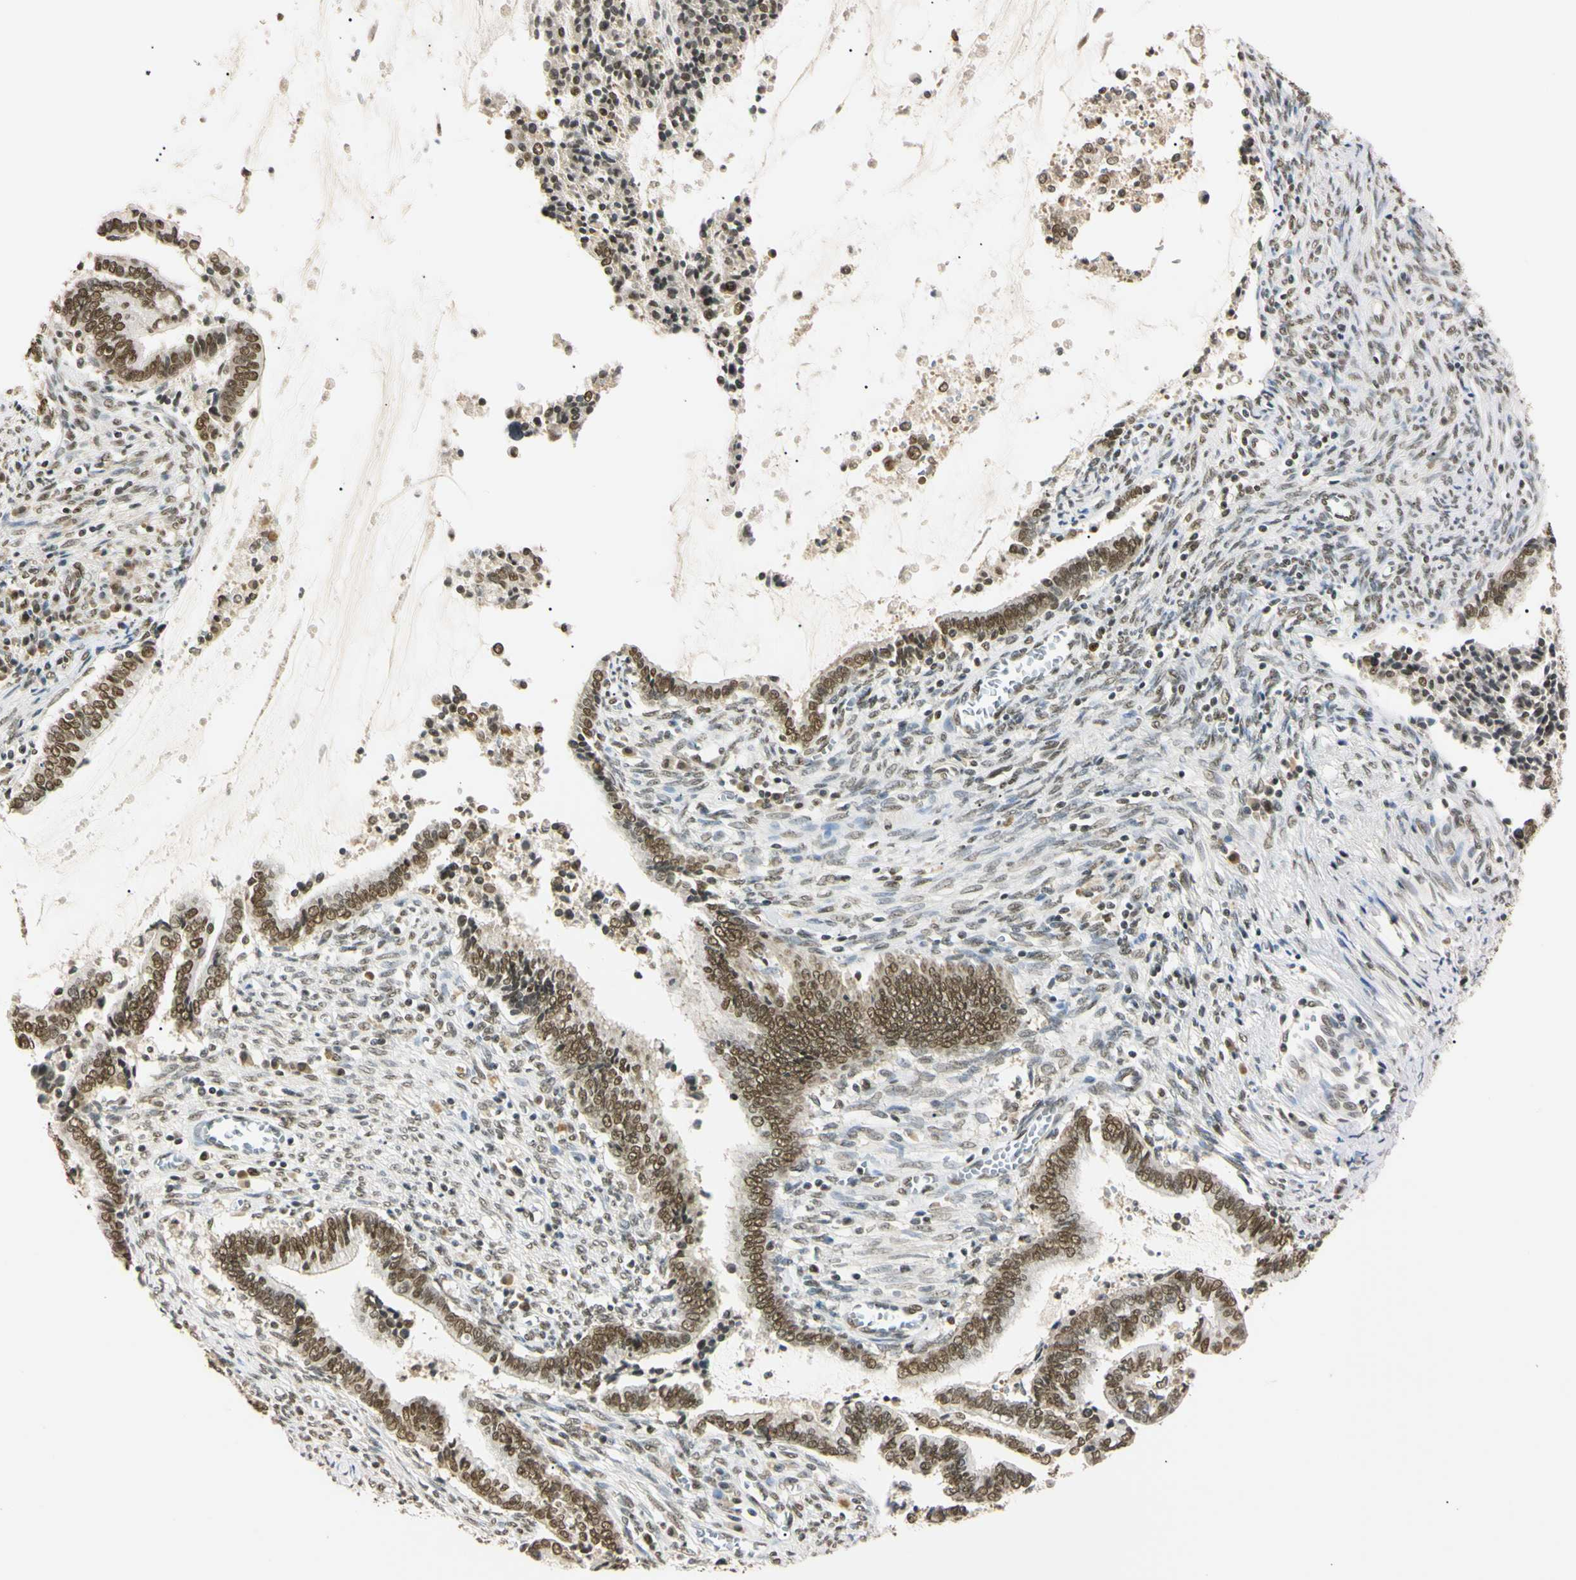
{"staining": {"intensity": "strong", "quantity": ">75%", "location": "nuclear"}, "tissue": "cervical cancer", "cell_type": "Tumor cells", "image_type": "cancer", "snomed": [{"axis": "morphology", "description": "Adenocarcinoma, NOS"}, {"axis": "topography", "description": "Cervix"}], "caption": "Immunohistochemistry (IHC) staining of cervical cancer, which displays high levels of strong nuclear positivity in about >75% of tumor cells indicating strong nuclear protein staining. The staining was performed using DAB (3,3'-diaminobenzidine) (brown) for protein detection and nuclei were counterstained in hematoxylin (blue).", "gene": "SMARCA5", "patient": {"sex": "female", "age": 44}}